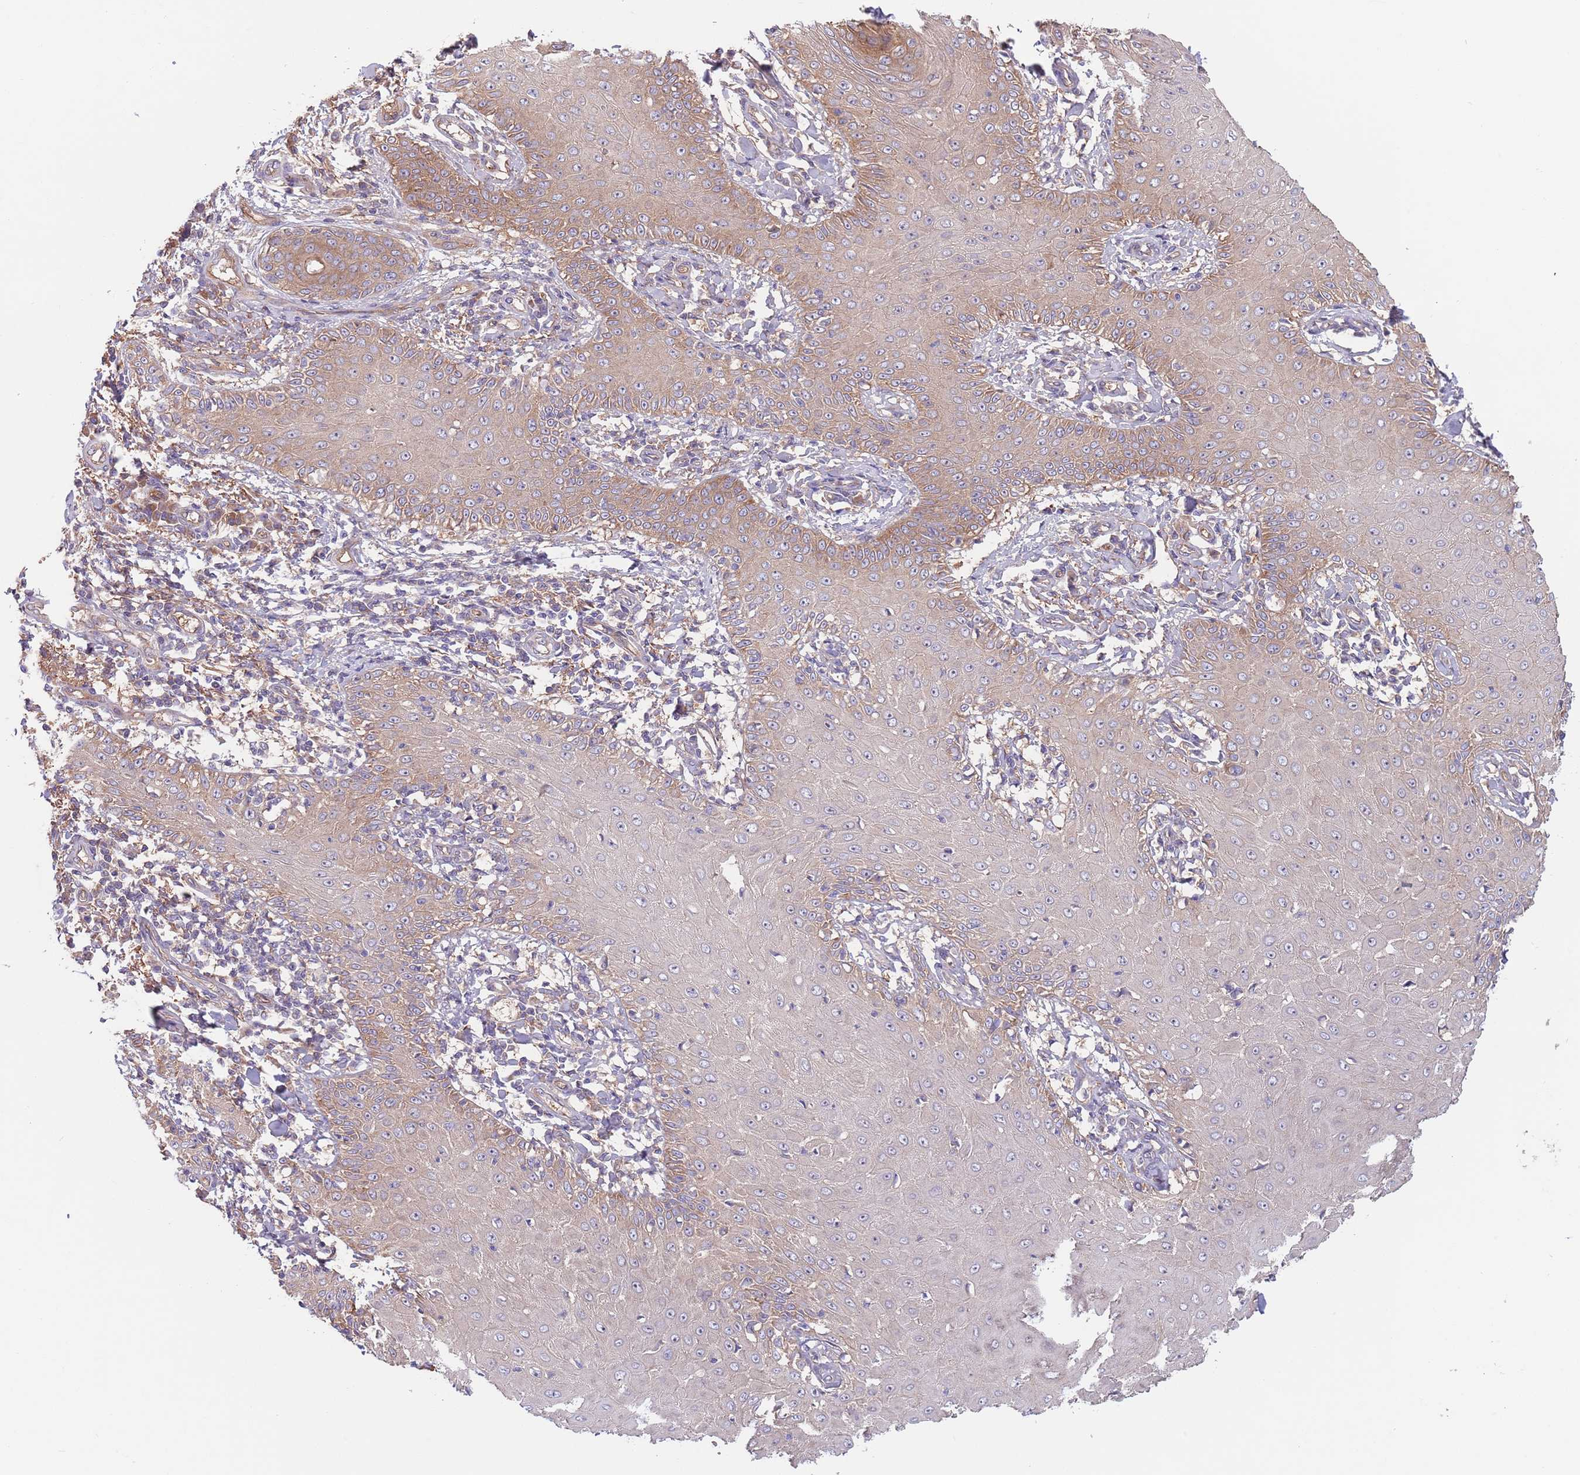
{"staining": {"intensity": "moderate", "quantity": ">75%", "location": "cytoplasmic/membranous"}, "tissue": "skin cancer", "cell_type": "Tumor cells", "image_type": "cancer", "snomed": [{"axis": "morphology", "description": "Squamous cell carcinoma, NOS"}, {"axis": "topography", "description": "Skin"}], "caption": "Immunohistochemical staining of human squamous cell carcinoma (skin) shows moderate cytoplasmic/membranous protein expression in approximately >75% of tumor cells.", "gene": "EIF3F", "patient": {"sex": "male", "age": 70}}